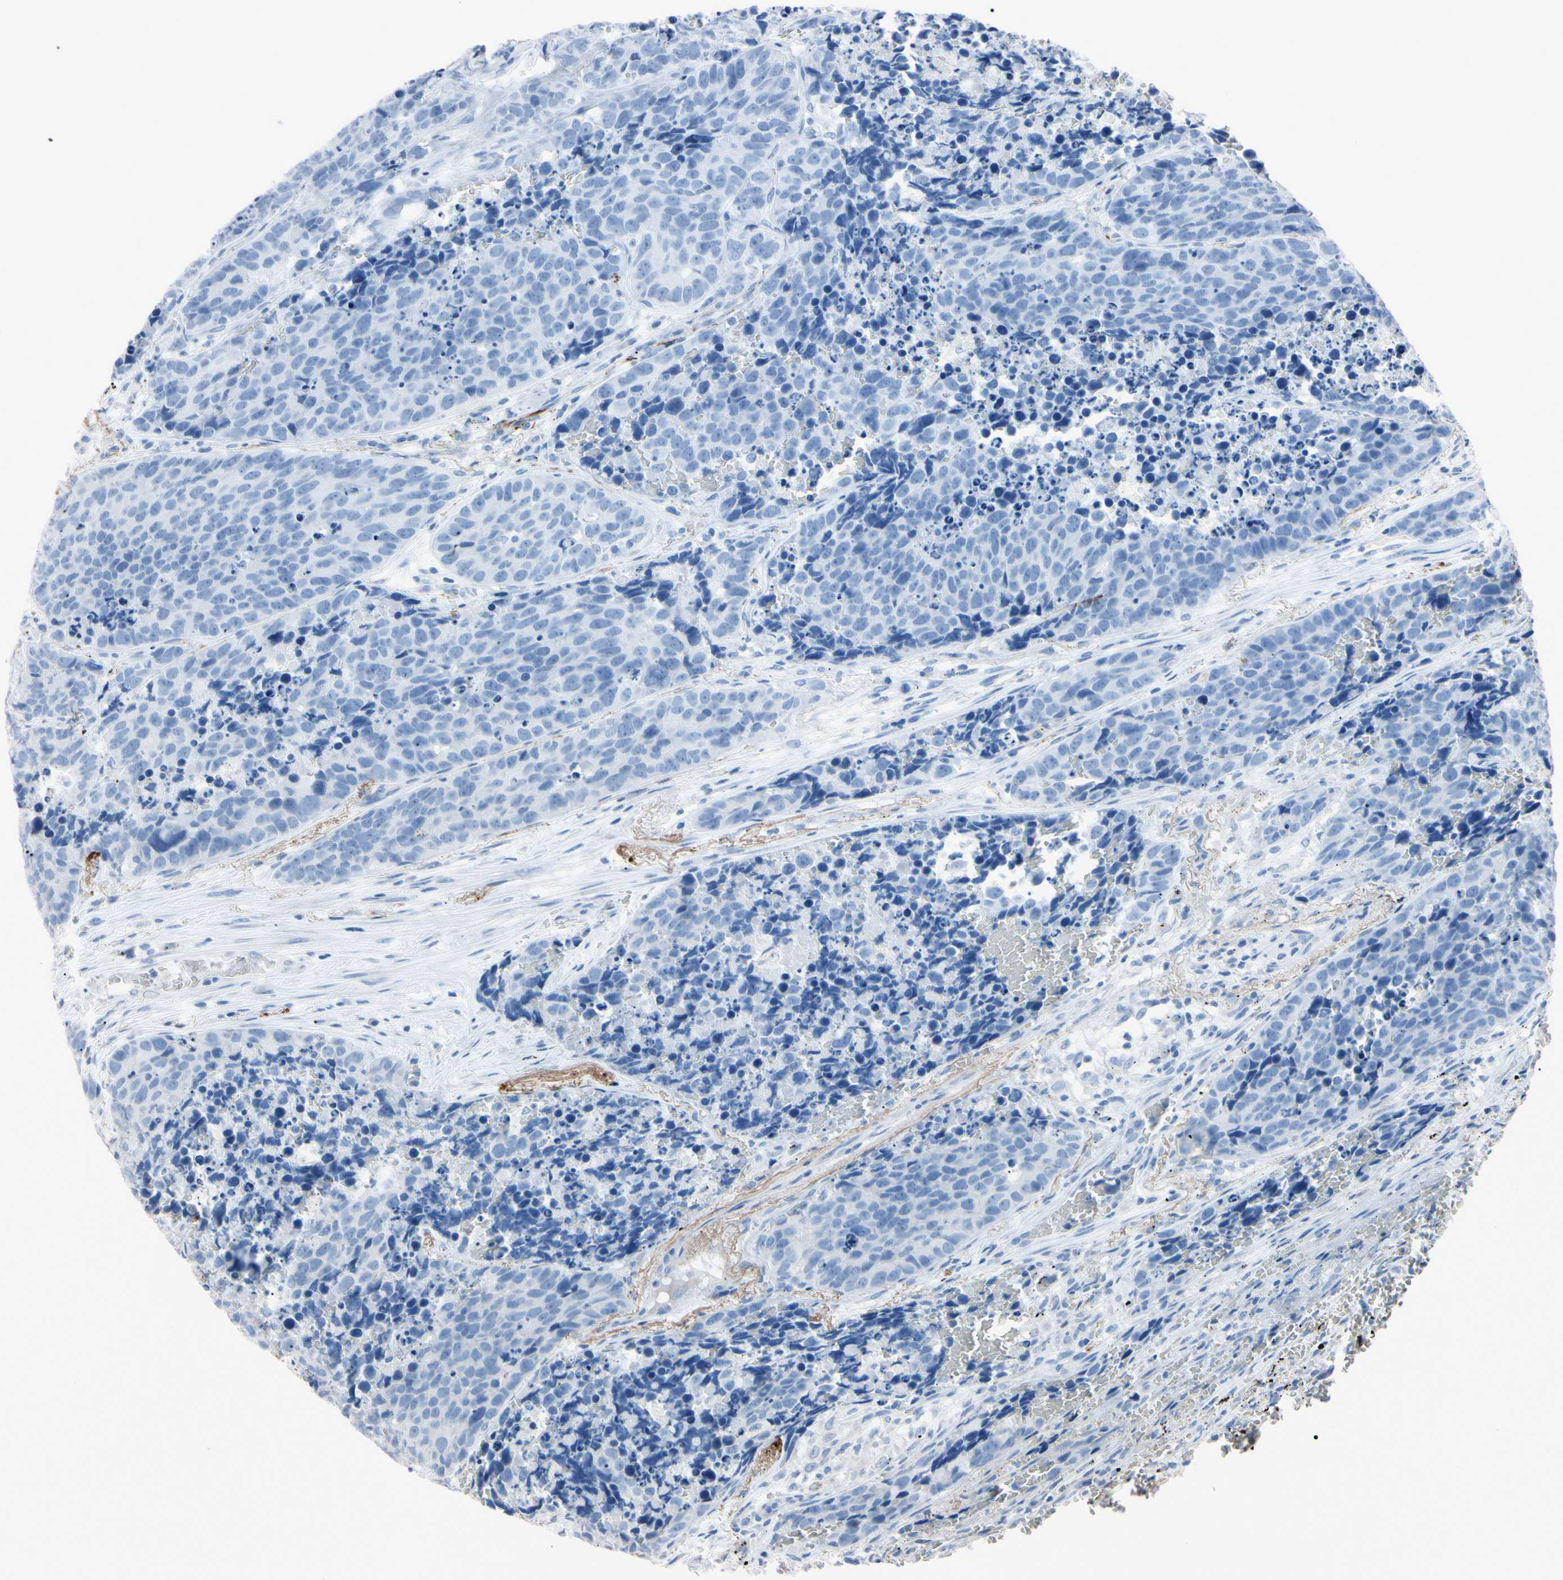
{"staining": {"intensity": "negative", "quantity": "none", "location": "none"}, "tissue": "carcinoid", "cell_type": "Tumor cells", "image_type": "cancer", "snomed": [{"axis": "morphology", "description": "Carcinoid, malignant, NOS"}, {"axis": "topography", "description": "Lung"}], "caption": "Tumor cells are negative for protein expression in human carcinoid.", "gene": "ELN", "patient": {"sex": "male", "age": 60}}